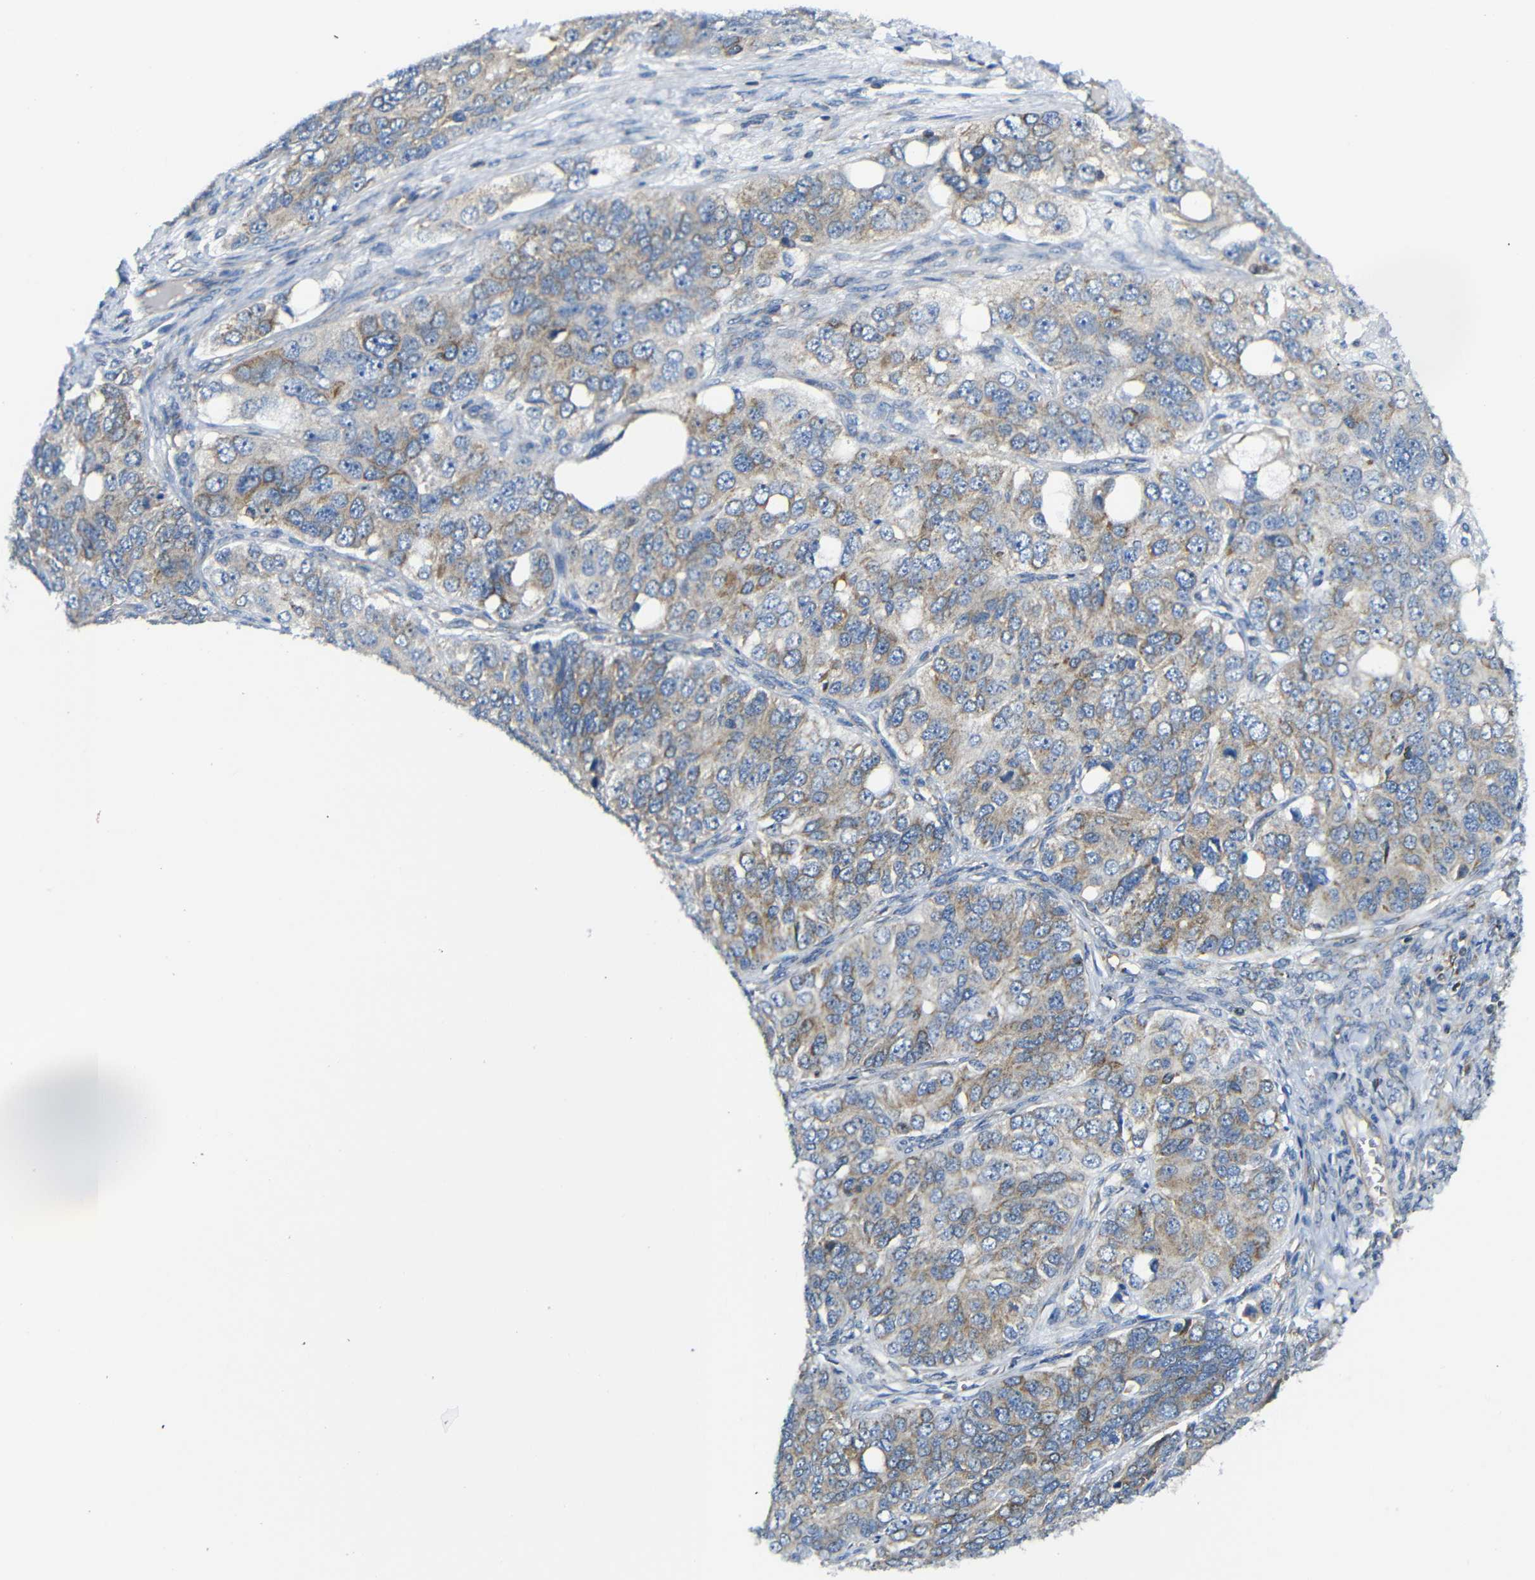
{"staining": {"intensity": "moderate", "quantity": ">75%", "location": "cytoplasmic/membranous"}, "tissue": "ovarian cancer", "cell_type": "Tumor cells", "image_type": "cancer", "snomed": [{"axis": "morphology", "description": "Carcinoma, endometroid"}, {"axis": "topography", "description": "Ovary"}], "caption": "Tumor cells demonstrate medium levels of moderate cytoplasmic/membranous positivity in approximately >75% of cells in human ovarian endometroid carcinoma.", "gene": "PDCD1LG2", "patient": {"sex": "female", "age": 51}}